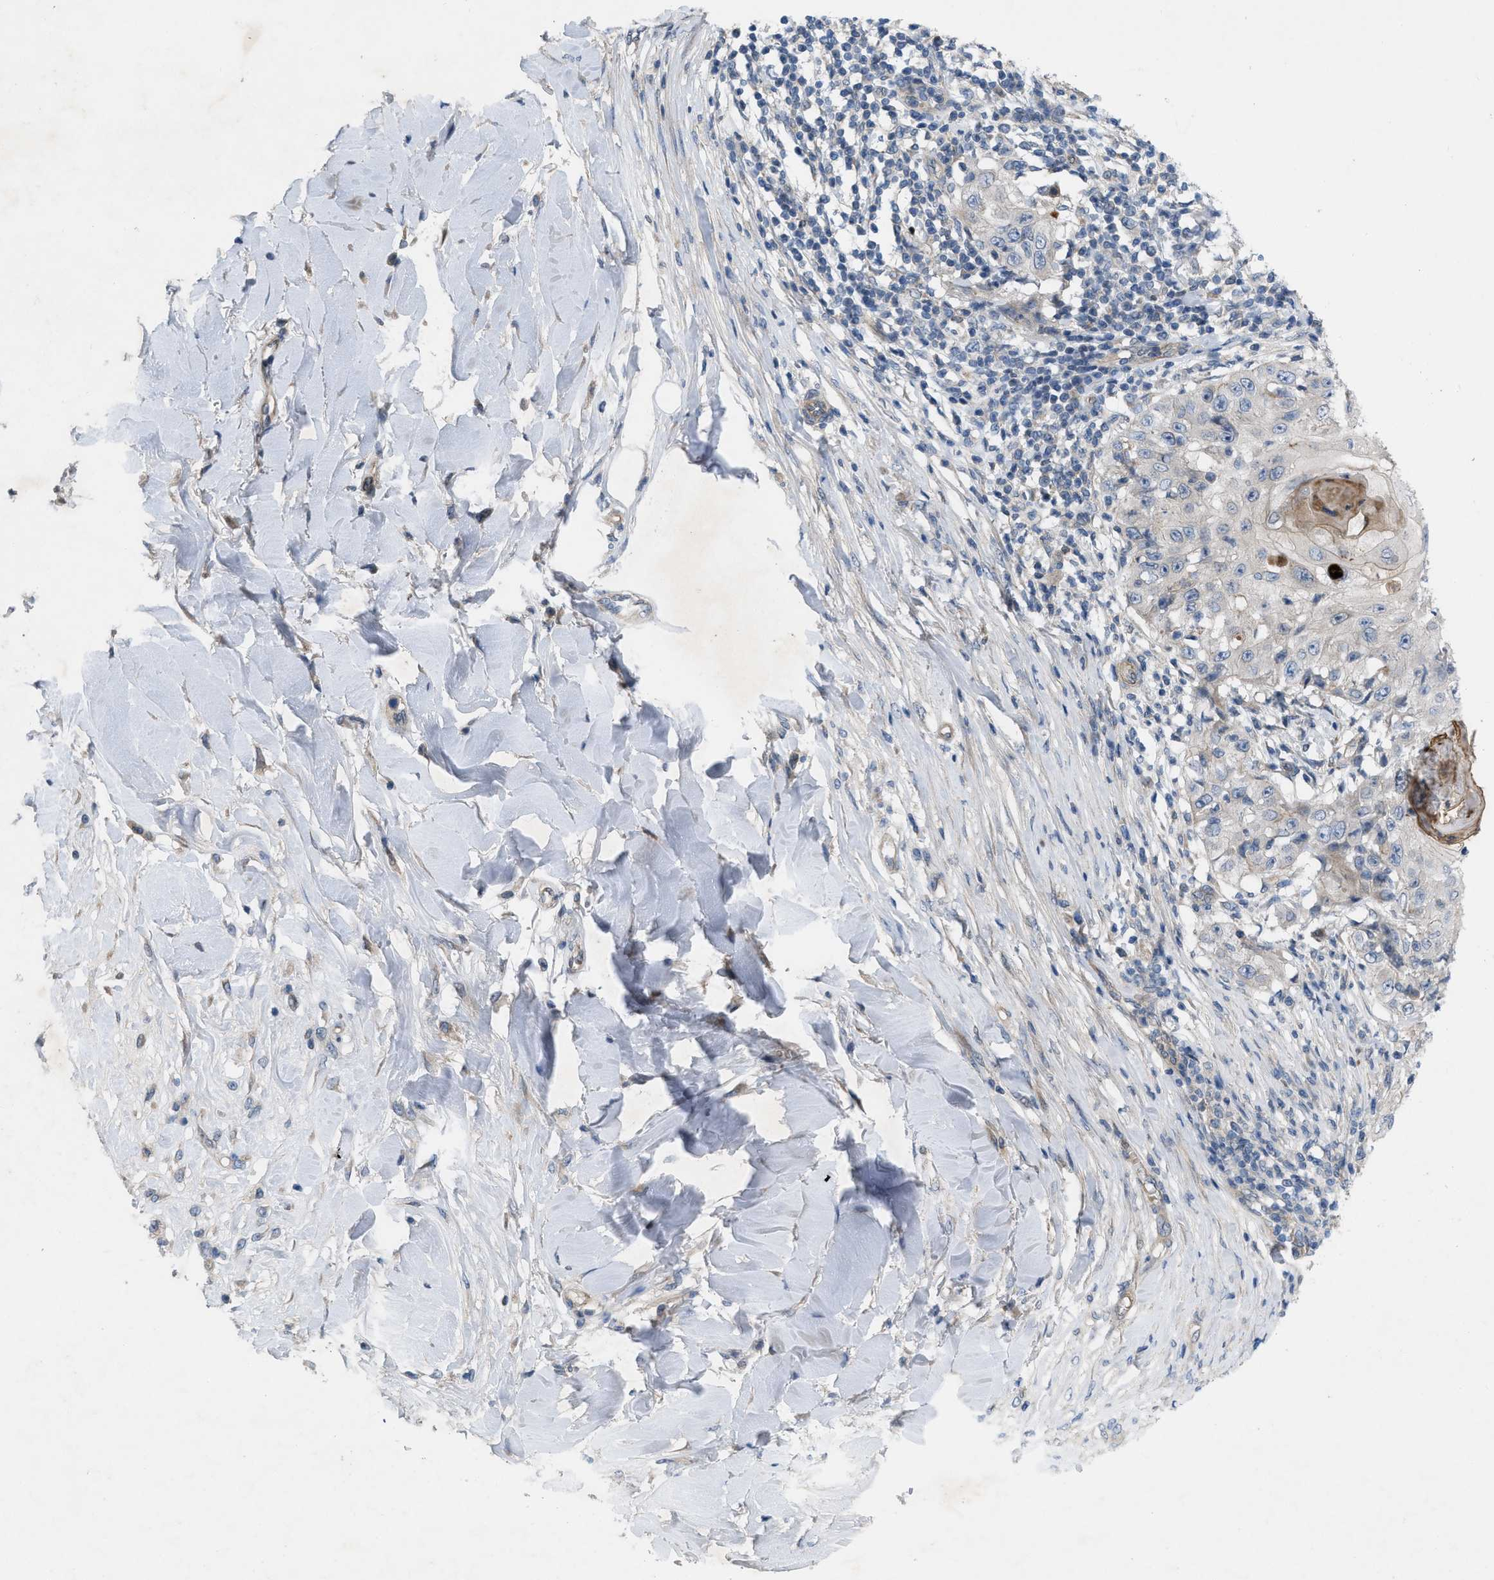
{"staining": {"intensity": "negative", "quantity": "none", "location": "none"}, "tissue": "skin cancer", "cell_type": "Tumor cells", "image_type": "cancer", "snomed": [{"axis": "morphology", "description": "Squamous cell carcinoma, NOS"}, {"axis": "topography", "description": "Skin"}], "caption": "Human squamous cell carcinoma (skin) stained for a protein using immunohistochemistry (IHC) exhibits no staining in tumor cells.", "gene": "NDEL1", "patient": {"sex": "male", "age": 86}}